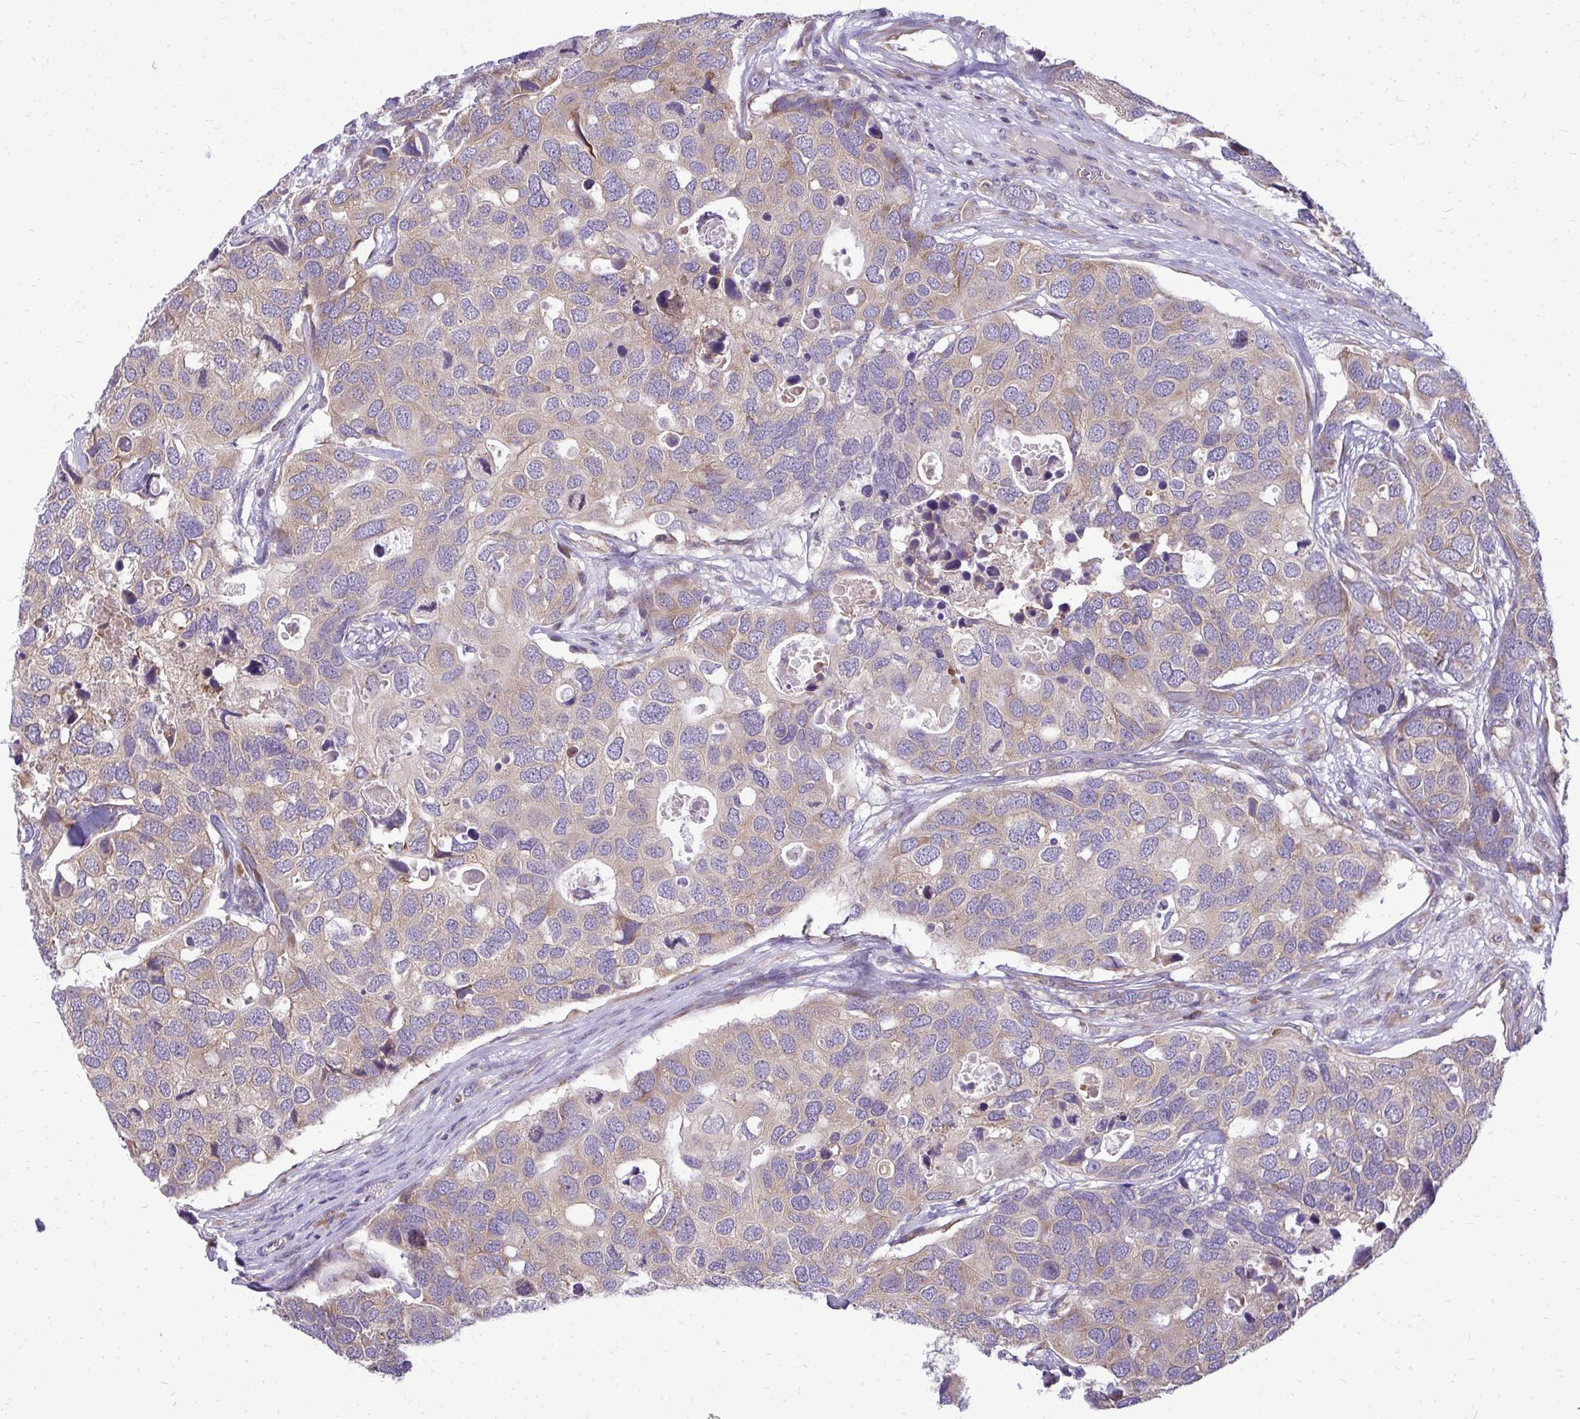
{"staining": {"intensity": "weak", "quantity": ">75%", "location": "cytoplasmic/membranous"}, "tissue": "breast cancer", "cell_type": "Tumor cells", "image_type": "cancer", "snomed": [{"axis": "morphology", "description": "Duct carcinoma"}, {"axis": "topography", "description": "Breast"}], "caption": "Weak cytoplasmic/membranous positivity is seen in approximately >75% of tumor cells in breast cancer.", "gene": "RPLP2", "patient": {"sex": "female", "age": 83}}